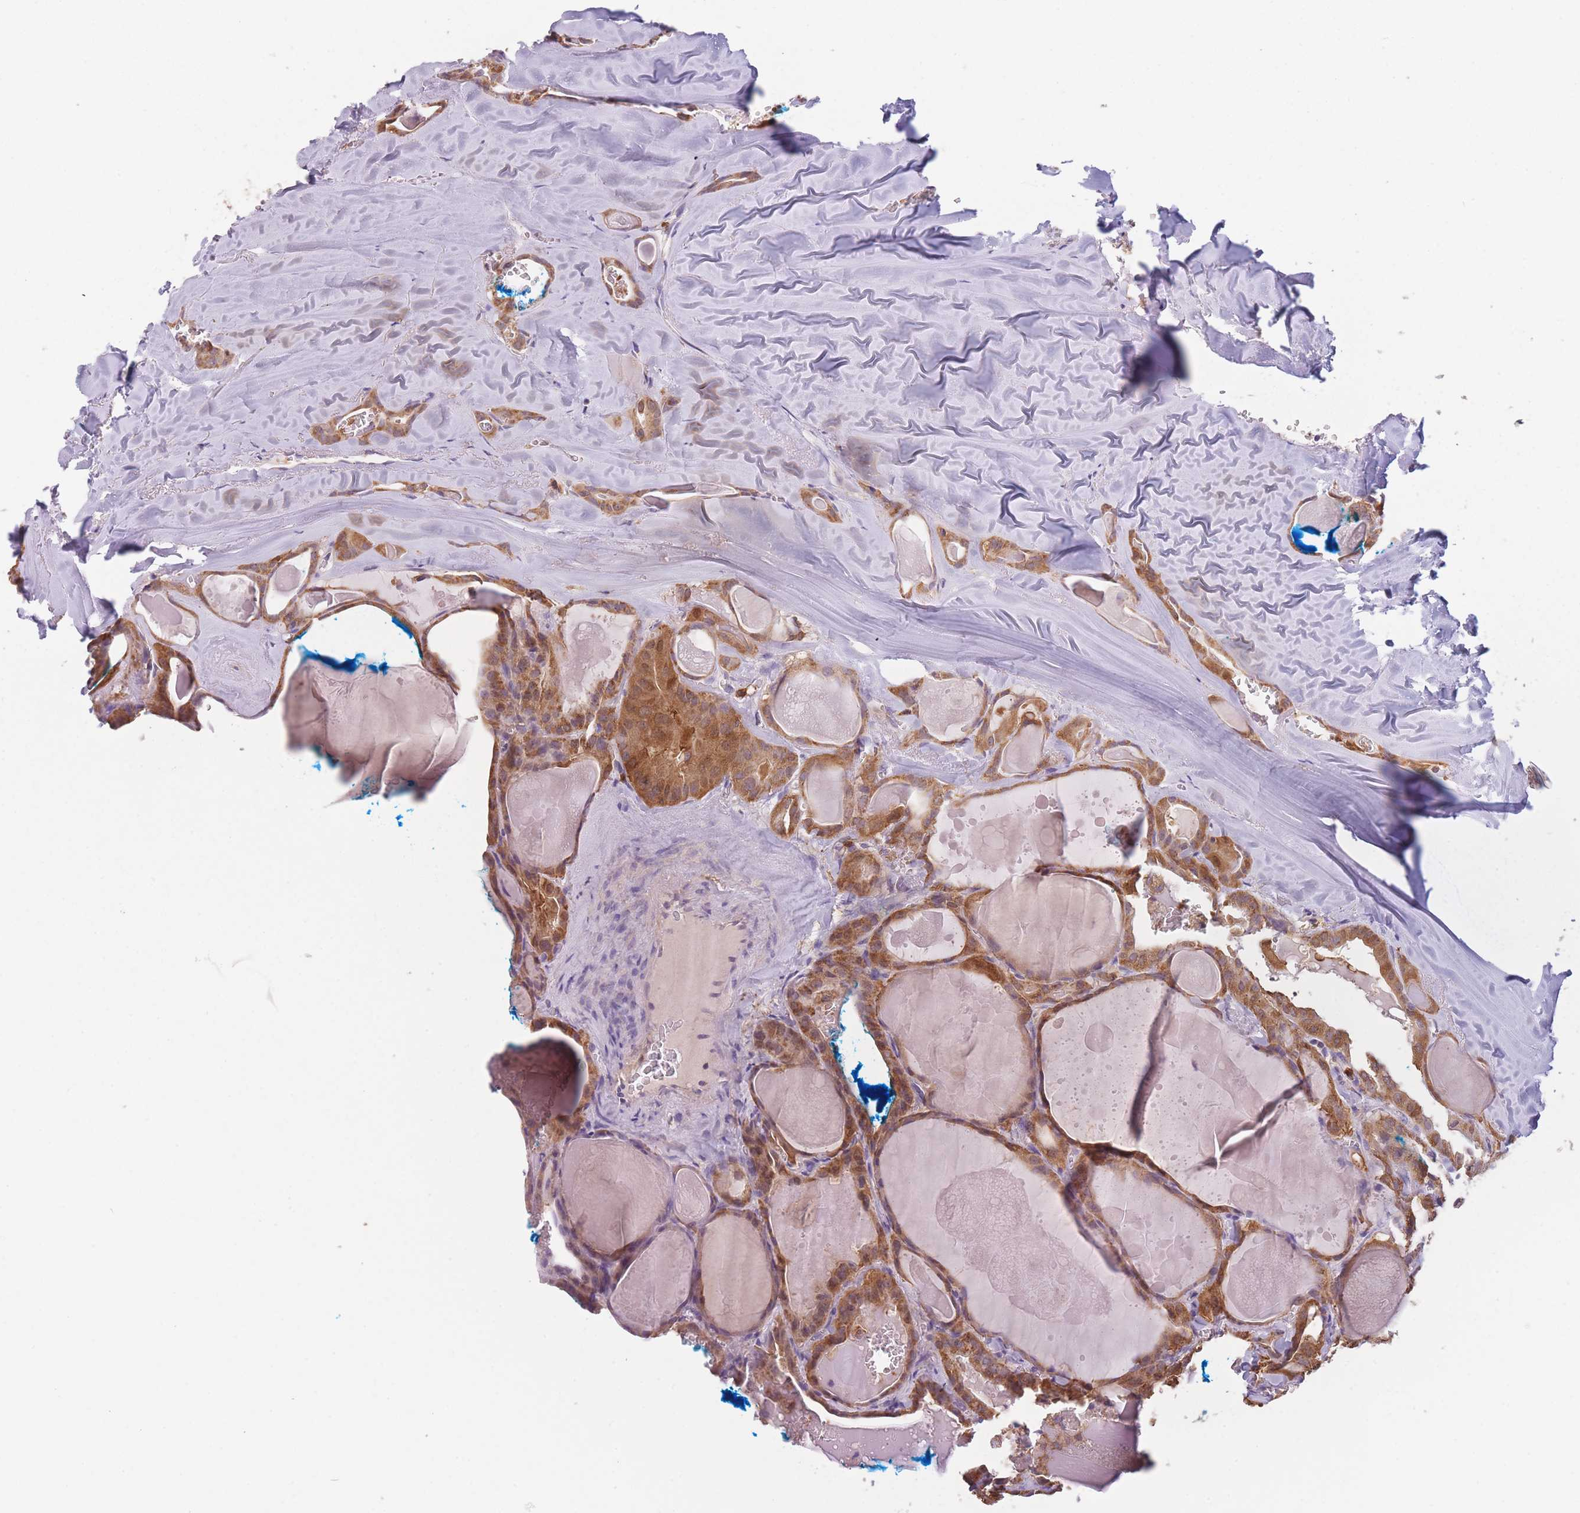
{"staining": {"intensity": "strong", "quantity": ">75%", "location": "cytoplasmic/membranous"}, "tissue": "thyroid cancer", "cell_type": "Tumor cells", "image_type": "cancer", "snomed": [{"axis": "morphology", "description": "Papillary adenocarcinoma, NOS"}, {"axis": "topography", "description": "Thyroid gland"}], "caption": "Protein staining reveals strong cytoplasmic/membranous expression in approximately >75% of tumor cells in thyroid cancer. The staining was performed using DAB (3,3'-diaminobenzidine), with brown indicating positive protein expression. Nuclei are stained blue with hematoxylin.", "gene": "PRAM1", "patient": {"sex": "male", "age": 52}}